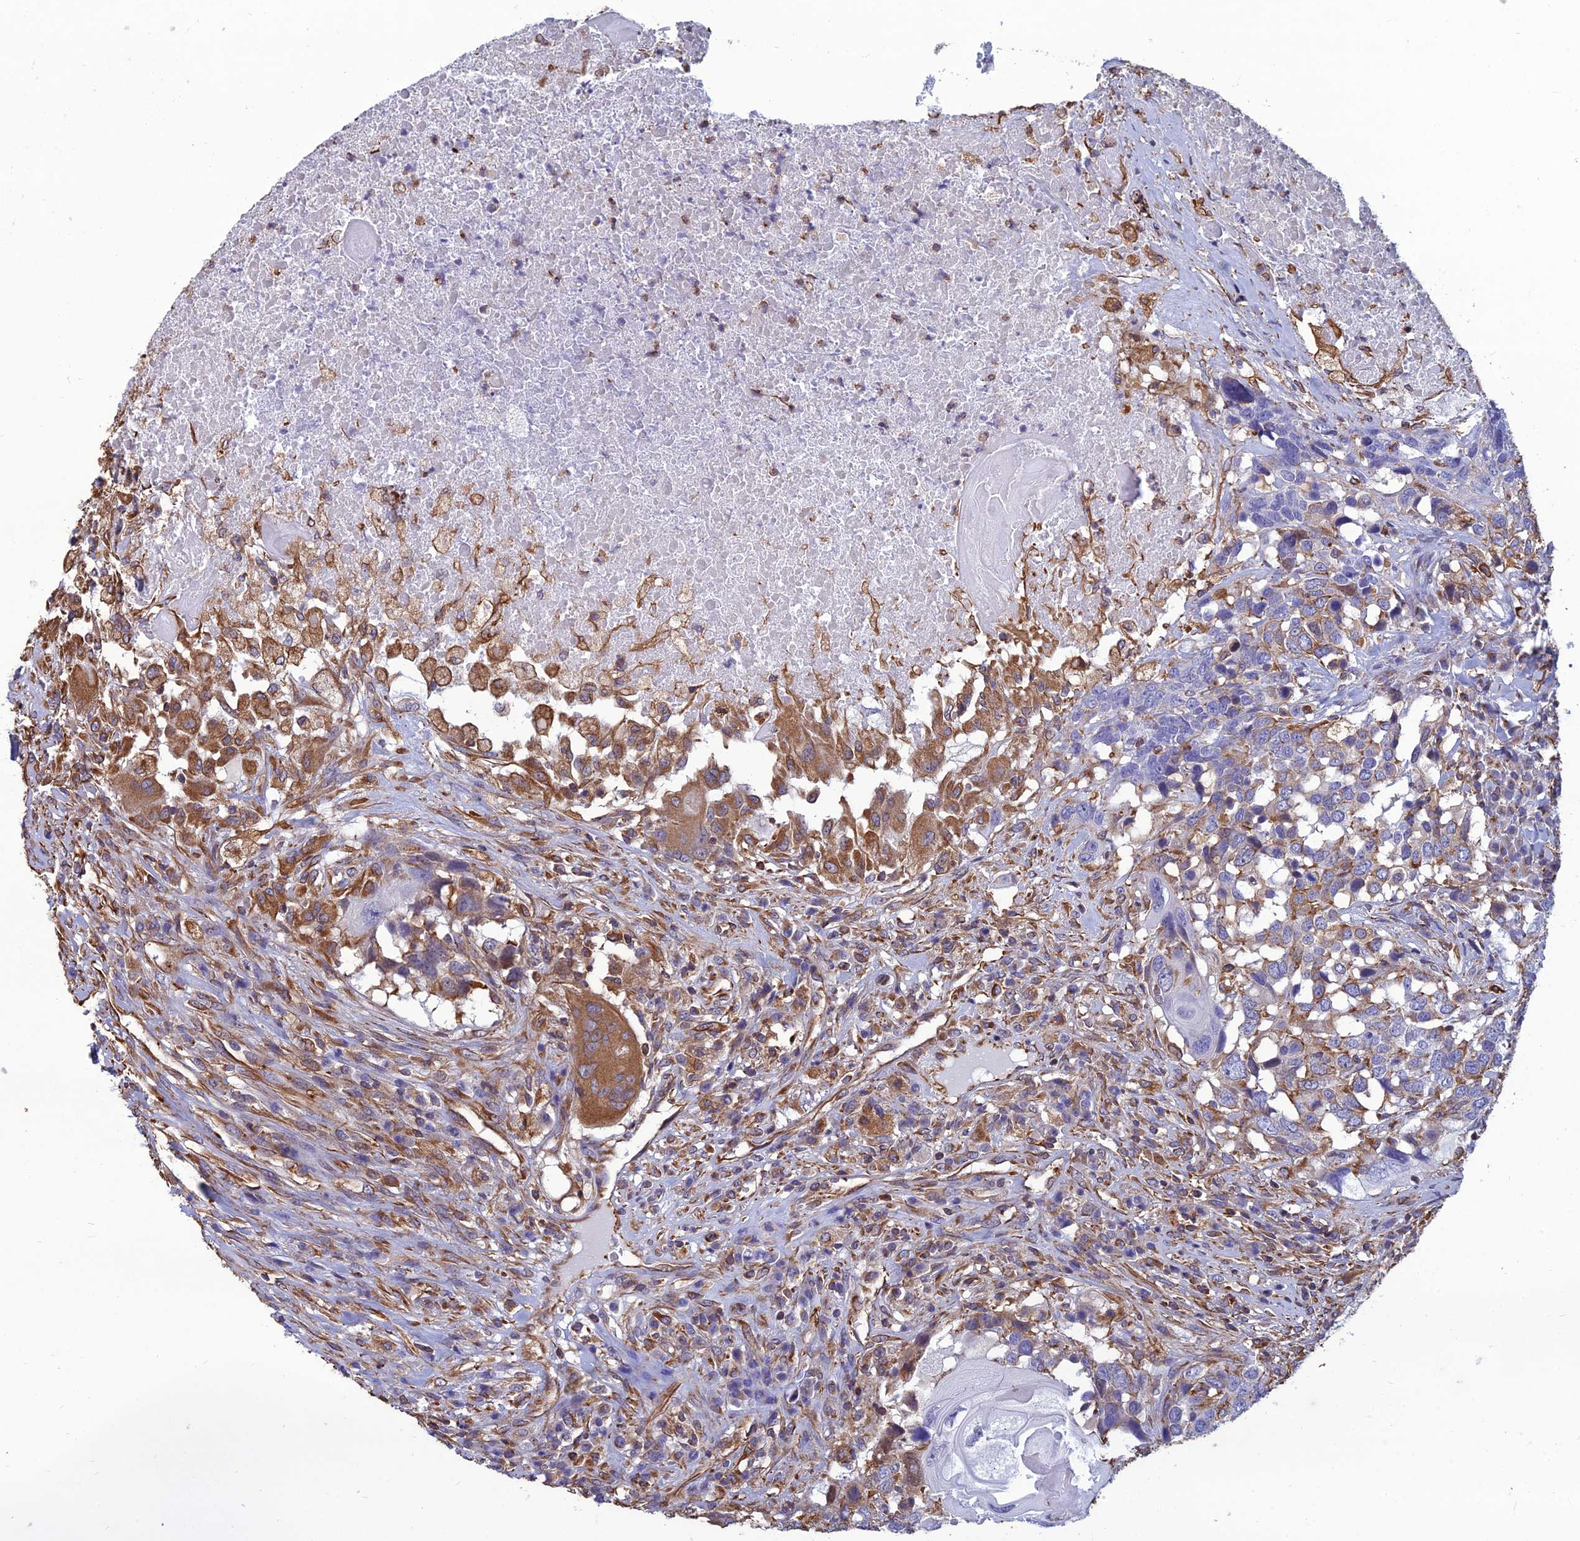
{"staining": {"intensity": "moderate", "quantity": "<25%", "location": "cytoplasmic/membranous"}, "tissue": "head and neck cancer", "cell_type": "Tumor cells", "image_type": "cancer", "snomed": [{"axis": "morphology", "description": "Squamous cell carcinoma, NOS"}, {"axis": "topography", "description": "Head-Neck"}], "caption": "Protein staining shows moderate cytoplasmic/membranous positivity in approximately <25% of tumor cells in squamous cell carcinoma (head and neck). The staining was performed using DAB, with brown indicating positive protein expression. Nuclei are stained blue with hematoxylin.", "gene": "PSMD11", "patient": {"sex": "male", "age": 66}}